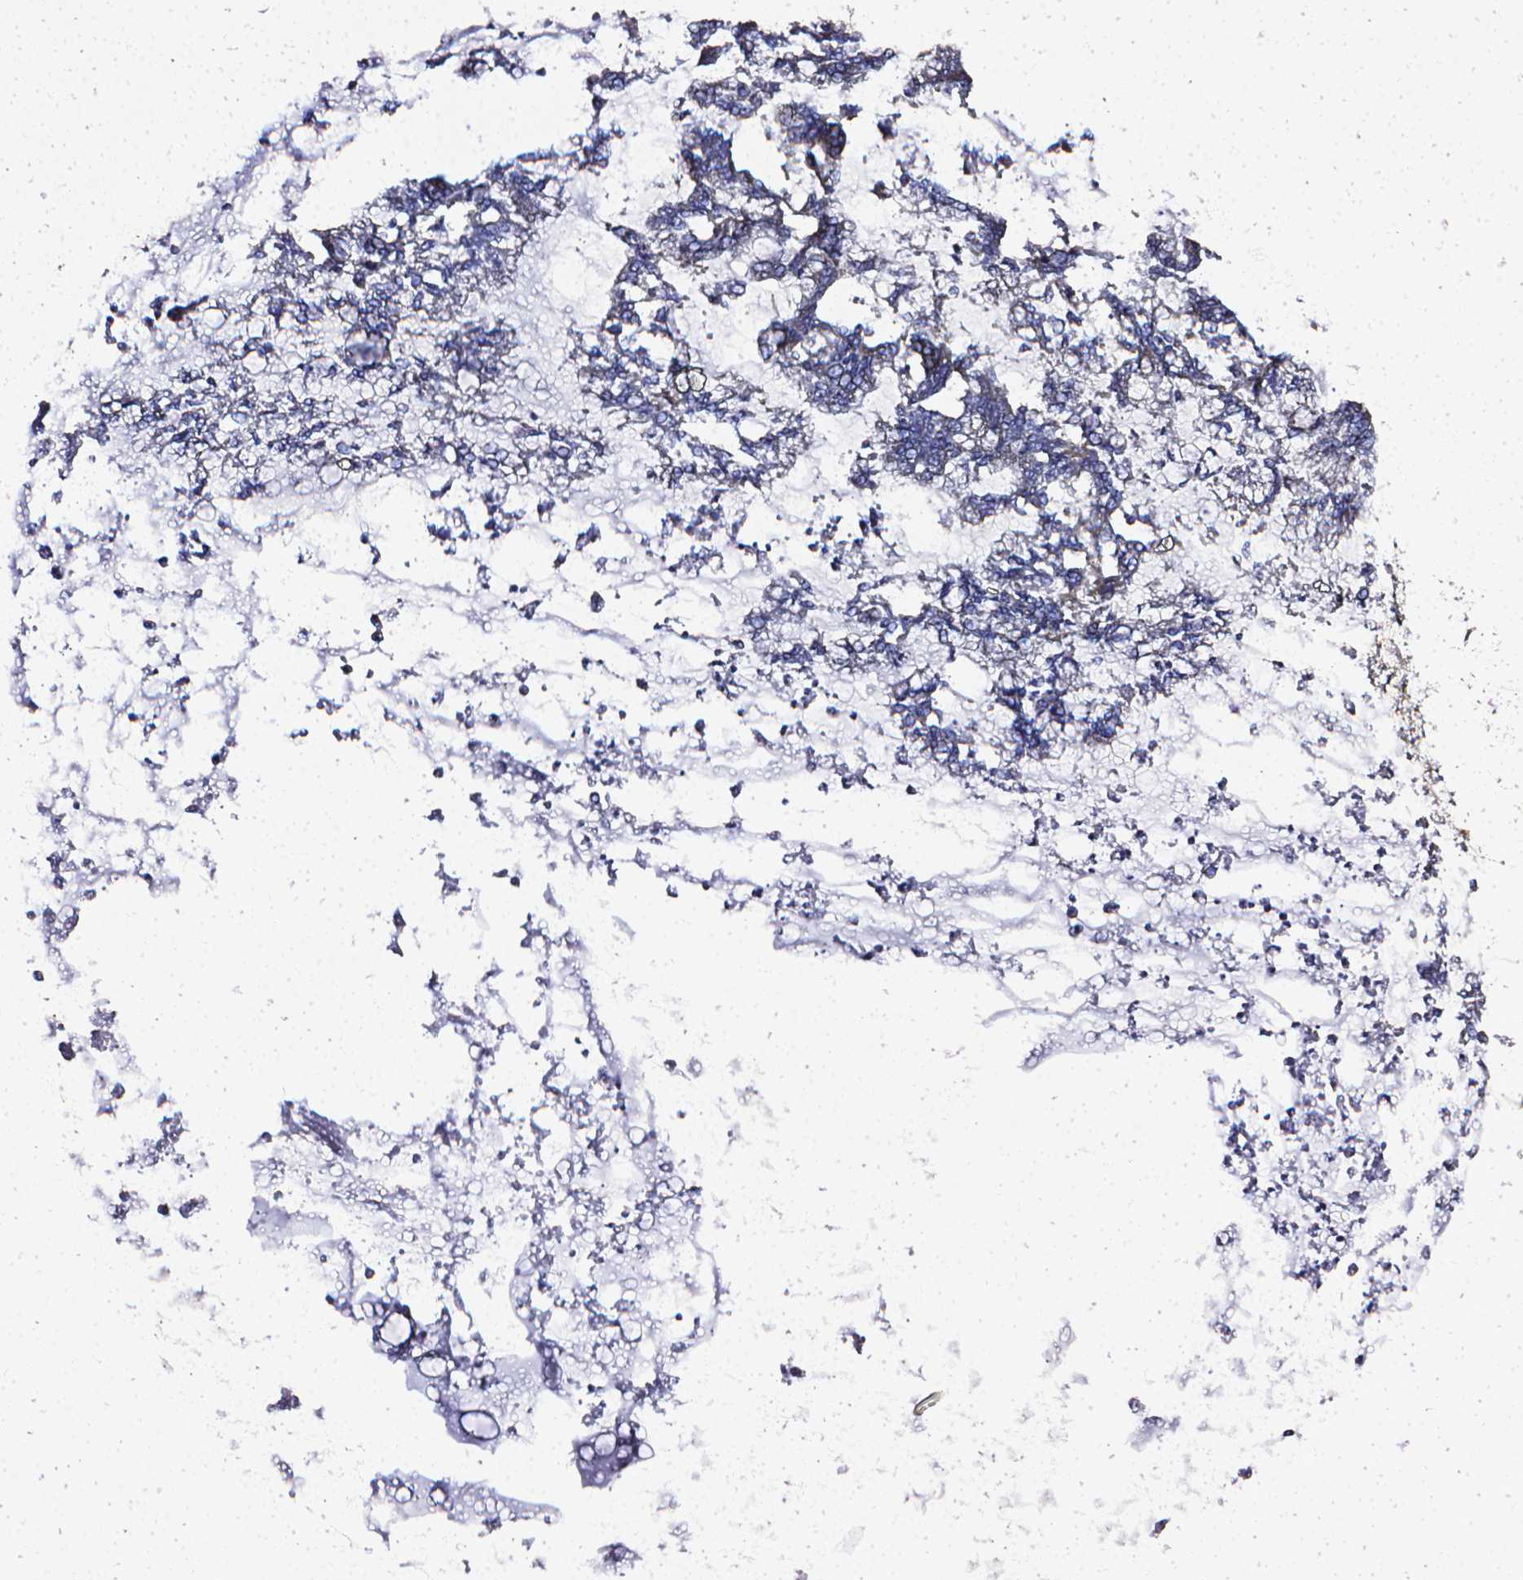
{"staining": {"intensity": "weak", "quantity": ">75%", "location": "cytoplasmic/membranous"}, "tissue": "ovarian cancer", "cell_type": "Tumor cells", "image_type": "cancer", "snomed": [{"axis": "morphology", "description": "Cystadenocarcinoma, mucinous, NOS"}, {"axis": "topography", "description": "Ovary"}], "caption": "About >75% of tumor cells in human ovarian cancer (mucinous cystadenocarcinoma) show weak cytoplasmic/membranous protein expression as visualized by brown immunohistochemical staining.", "gene": "PRAG1", "patient": {"sex": "female", "age": 67}}